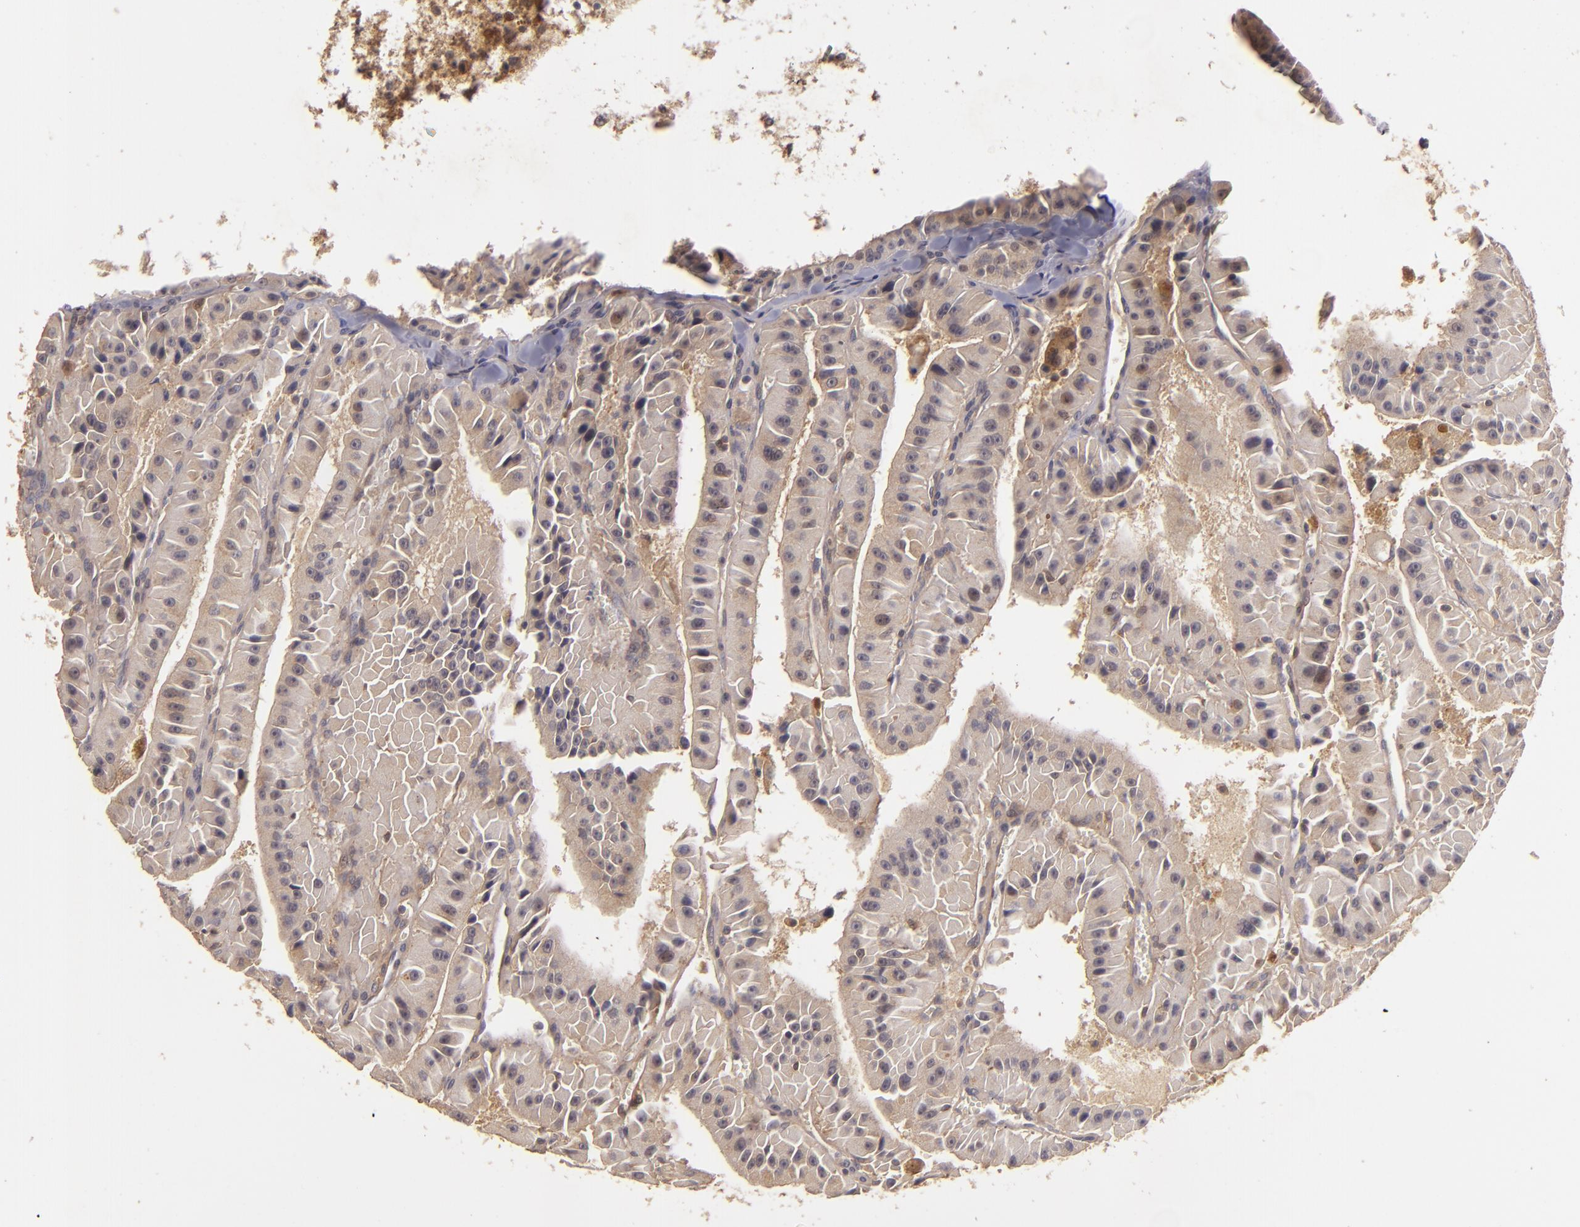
{"staining": {"intensity": "moderate", "quantity": ">75%", "location": "cytoplasmic/membranous"}, "tissue": "thyroid cancer", "cell_type": "Tumor cells", "image_type": "cancer", "snomed": [{"axis": "morphology", "description": "Carcinoma, NOS"}, {"axis": "topography", "description": "Thyroid gland"}], "caption": "IHC photomicrograph of human thyroid cancer stained for a protein (brown), which demonstrates medium levels of moderate cytoplasmic/membranous expression in about >75% of tumor cells.", "gene": "PRKCD", "patient": {"sex": "male", "age": 76}}